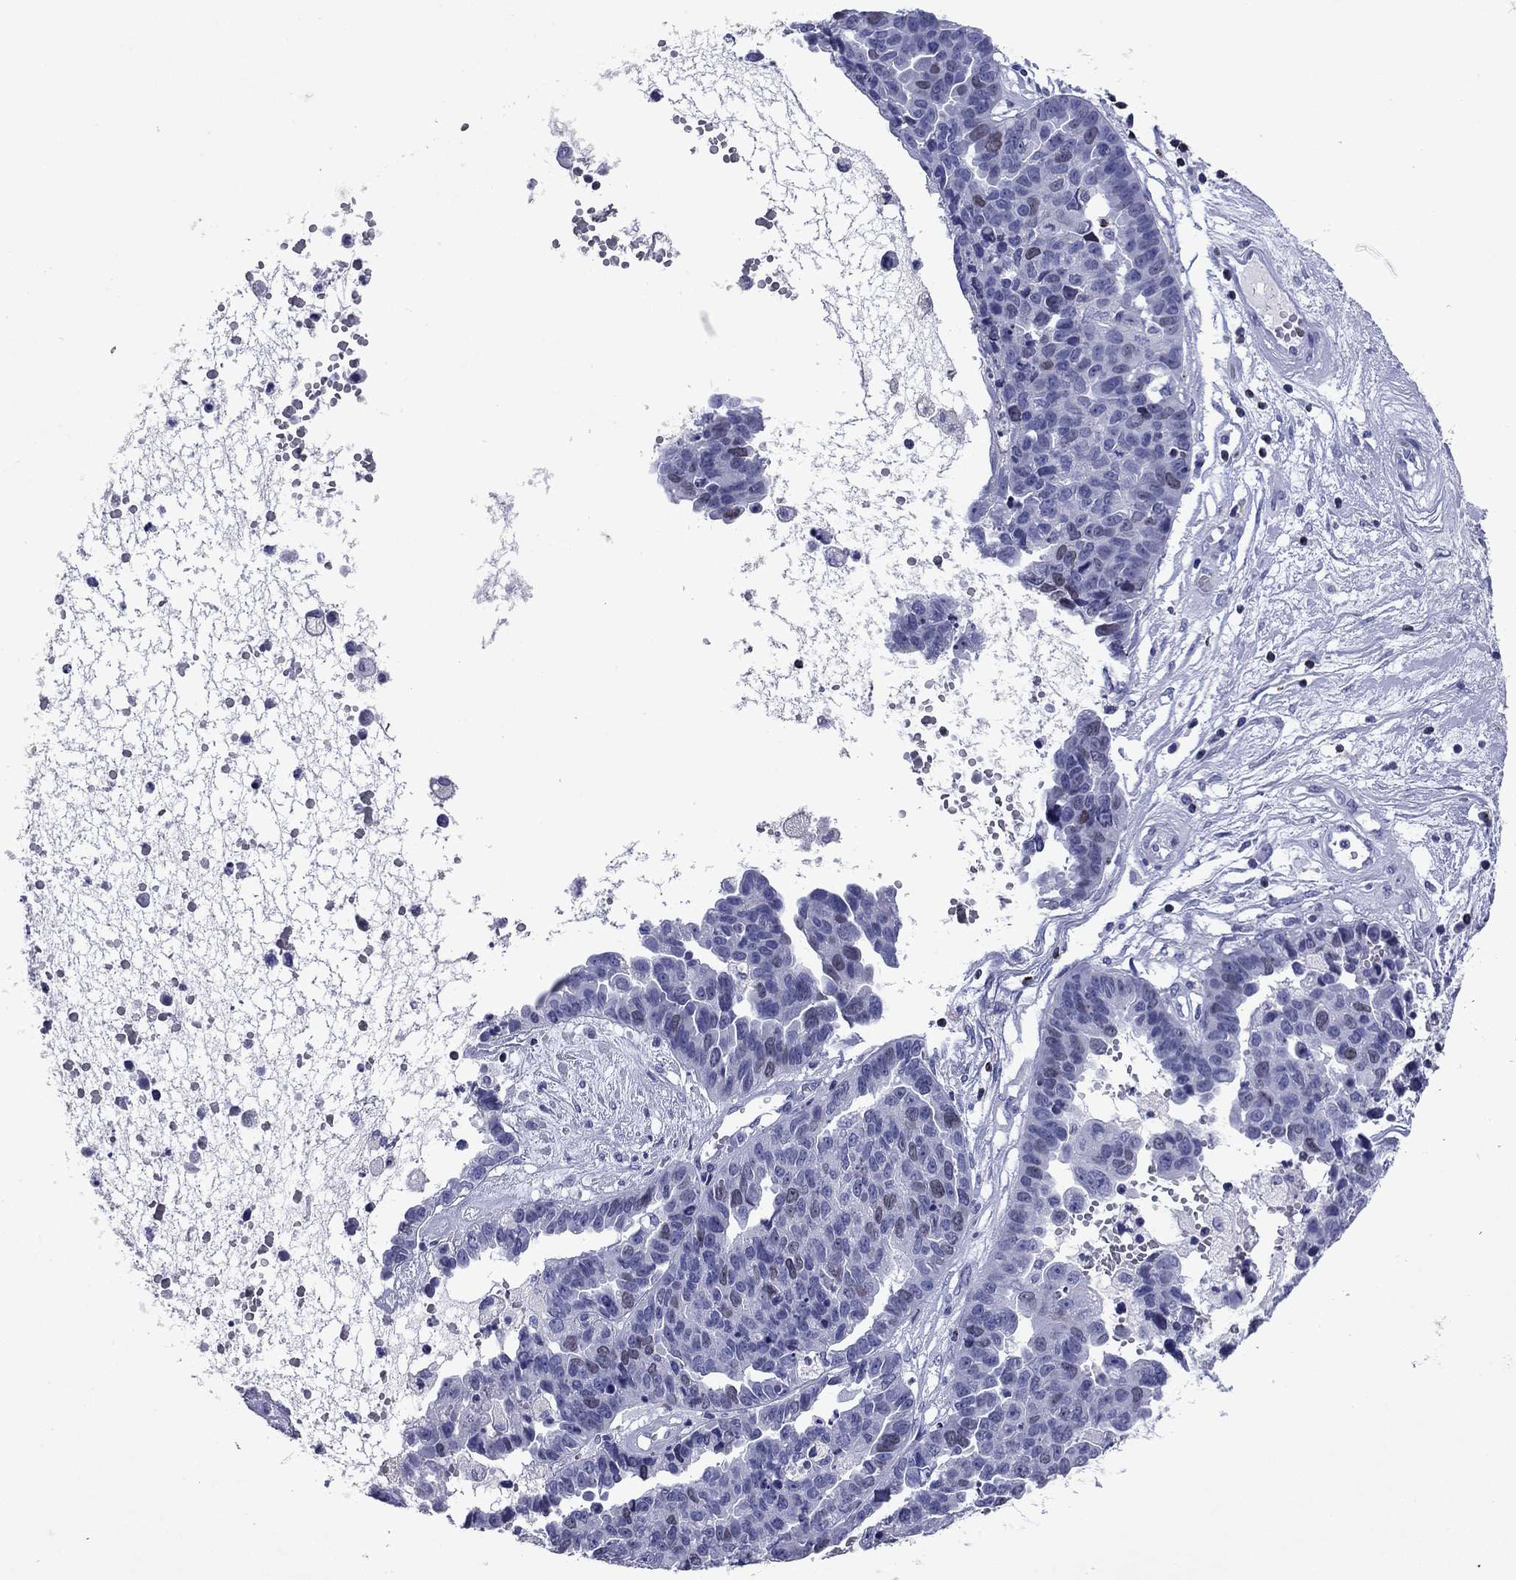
{"staining": {"intensity": "weak", "quantity": "<25%", "location": "nuclear"}, "tissue": "ovarian cancer", "cell_type": "Tumor cells", "image_type": "cancer", "snomed": [{"axis": "morphology", "description": "Cystadenocarcinoma, serous, NOS"}, {"axis": "topography", "description": "Ovary"}], "caption": "Immunohistochemistry (IHC) histopathology image of neoplastic tissue: ovarian cancer stained with DAB (3,3'-diaminobenzidine) demonstrates no significant protein expression in tumor cells. The staining is performed using DAB (3,3'-diaminobenzidine) brown chromogen with nuclei counter-stained in using hematoxylin.", "gene": "GZMK", "patient": {"sex": "female", "age": 87}}